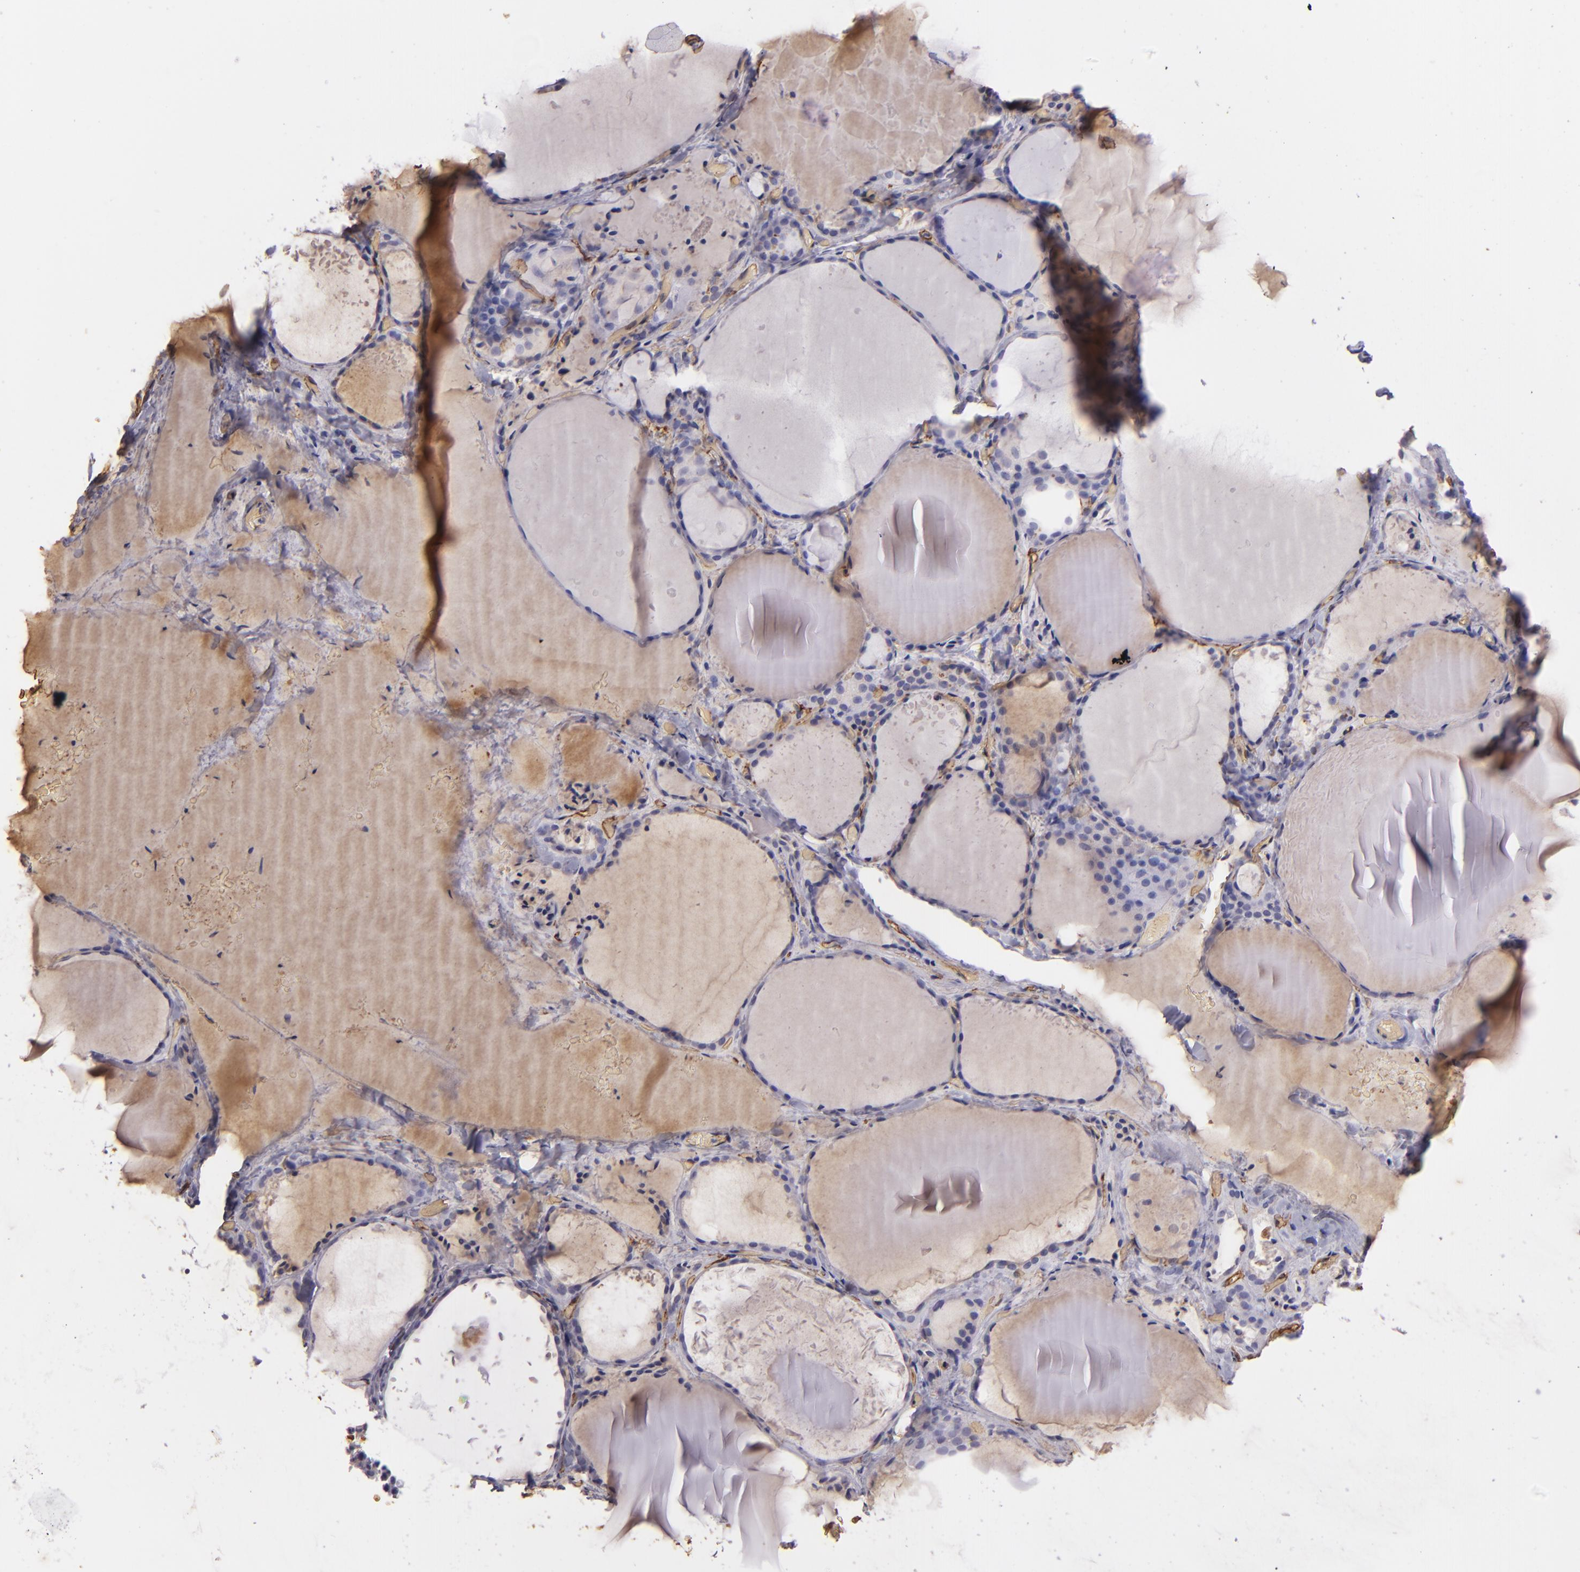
{"staining": {"intensity": "negative", "quantity": "none", "location": "none"}, "tissue": "thyroid gland", "cell_type": "Glandular cells", "image_type": "normal", "snomed": [{"axis": "morphology", "description": "Normal tissue, NOS"}, {"axis": "topography", "description": "Thyroid gland"}], "caption": "The immunohistochemistry image has no significant positivity in glandular cells of thyroid gland.", "gene": "ACE", "patient": {"sex": "female", "age": 22}}